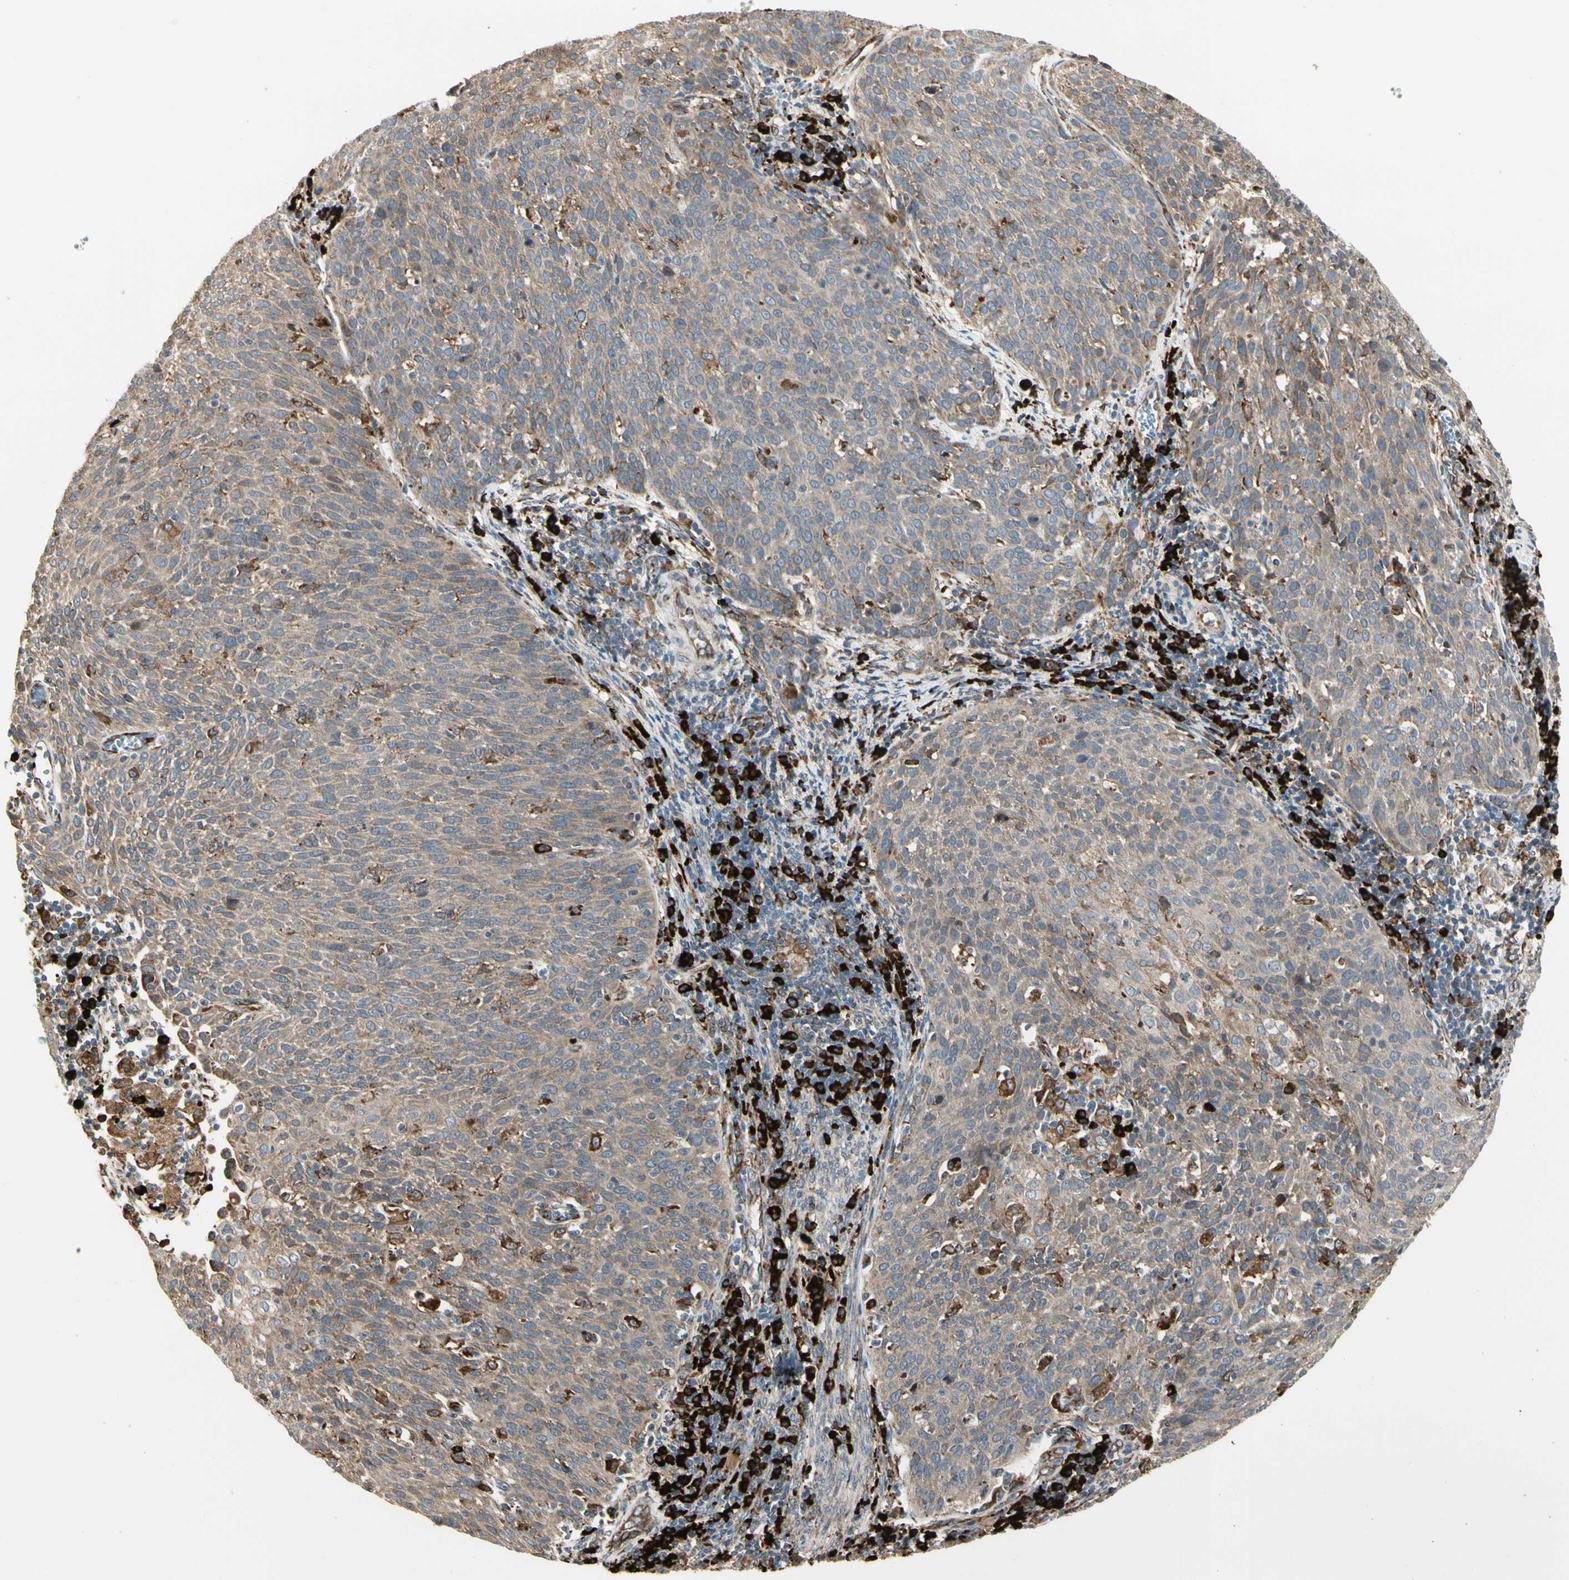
{"staining": {"intensity": "moderate", "quantity": ">75%", "location": "cytoplasmic/membranous"}, "tissue": "cervical cancer", "cell_type": "Tumor cells", "image_type": "cancer", "snomed": [{"axis": "morphology", "description": "Squamous cell carcinoma, NOS"}, {"axis": "topography", "description": "Cervix"}], "caption": "Immunohistochemical staining of cervical cancer (squamous cell carcinoma) exhibits medium levels of moderate cytoplasmic/membranous staining in about >75% of tumor cells. (DAB (3,3'-diaminobenzidine) IHC, brown staining for protein, blue staining for nuclei).", "gene": "HSP90B1", "patient": {"sex": "female", "age": 38}}